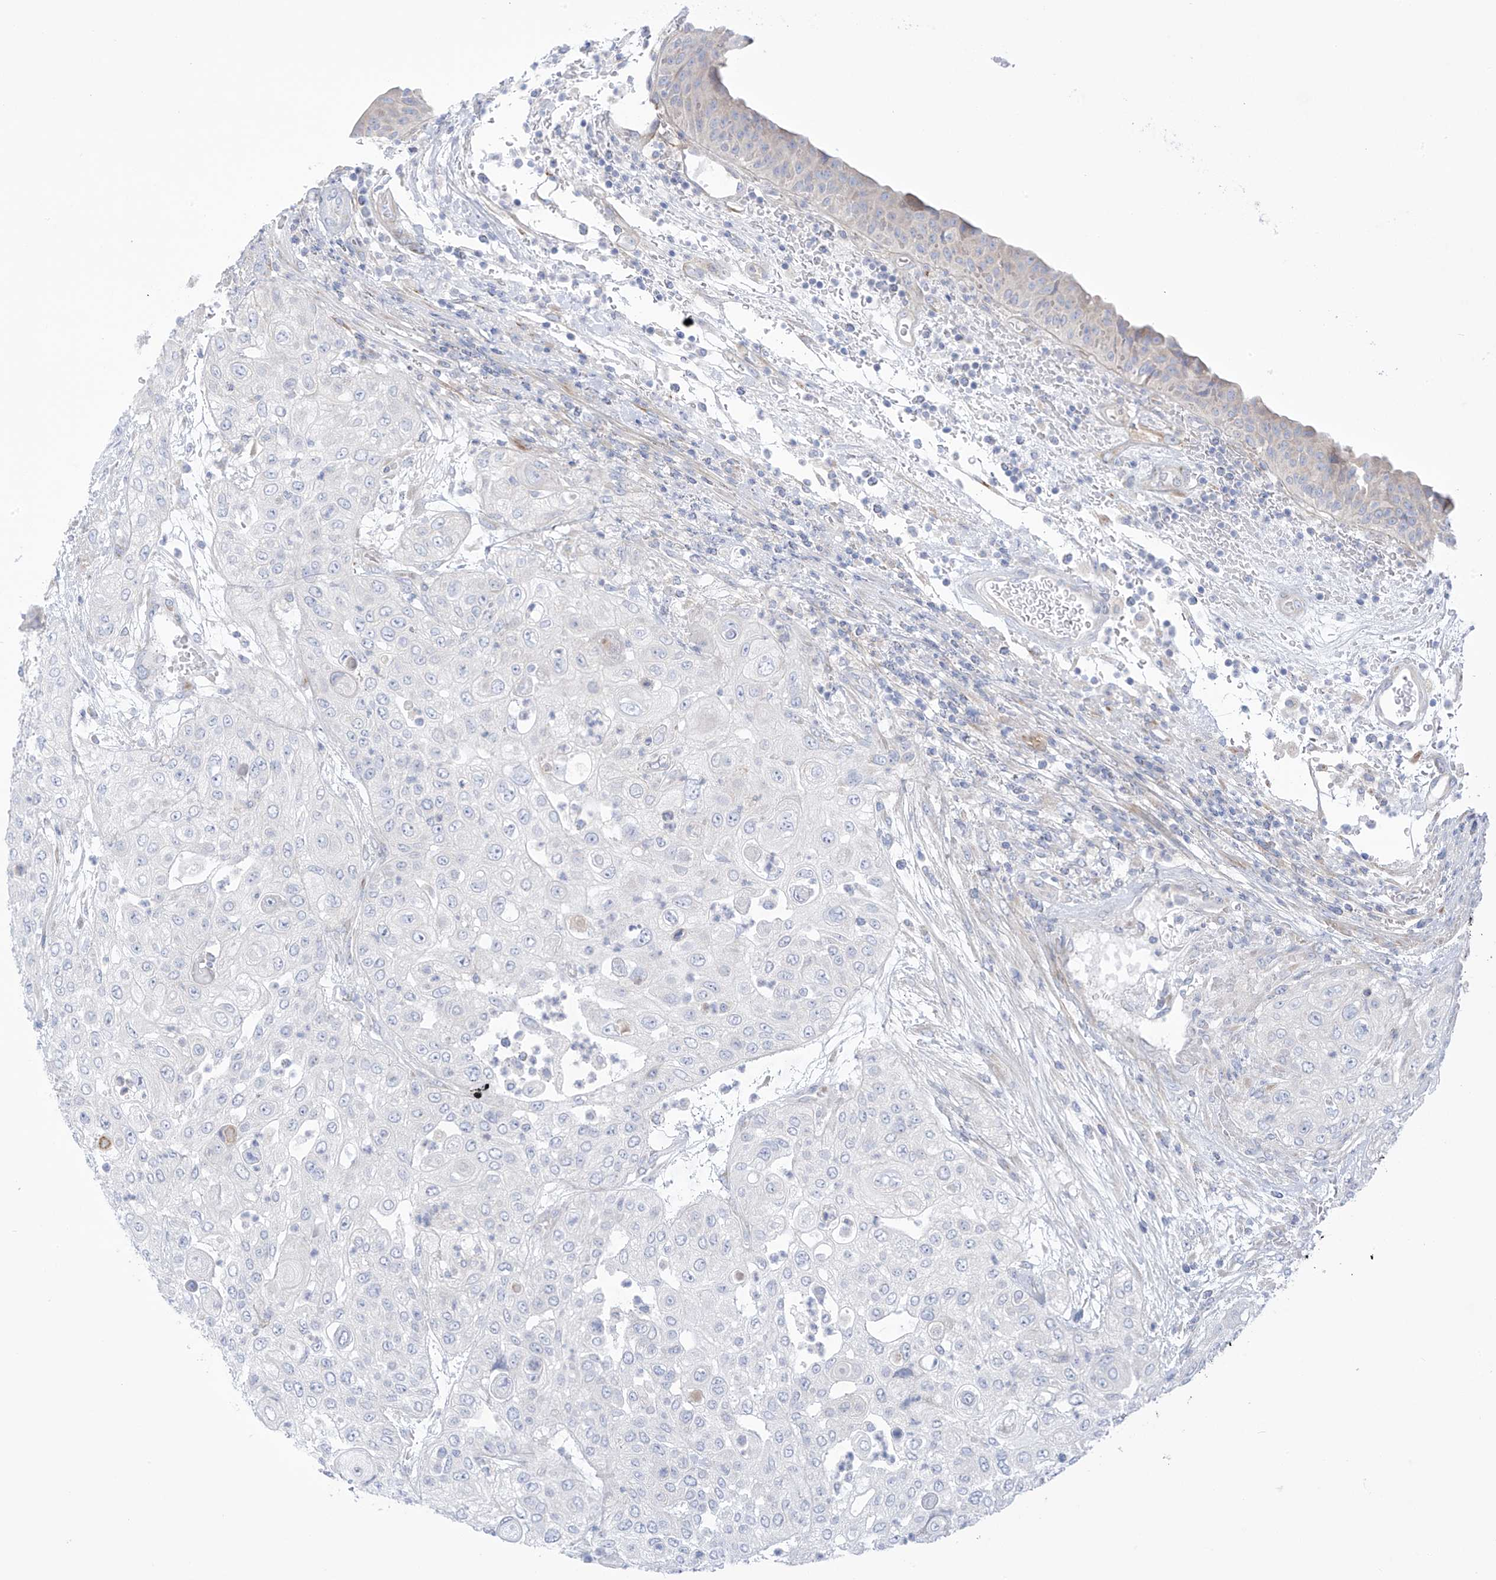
{"staining": {"intensity": "negative", "quantity": "none", "location": "none"}, "tissue": "urothelial cancer", "cell_type": "Tumor cells", "image_type": "cancer", "snomed": [{"axis": "morphology", "description": "Urothelial carcinoma, High grade"}, {"axis": "topography", "description": "Urinary bladder"}], "caption": "This is an immunohistochemistry image of human urothelial cancer. There is no staining in tumor cells.", "gene": "TRMT2B", "patient": {"sex": "female", "age": 79}}